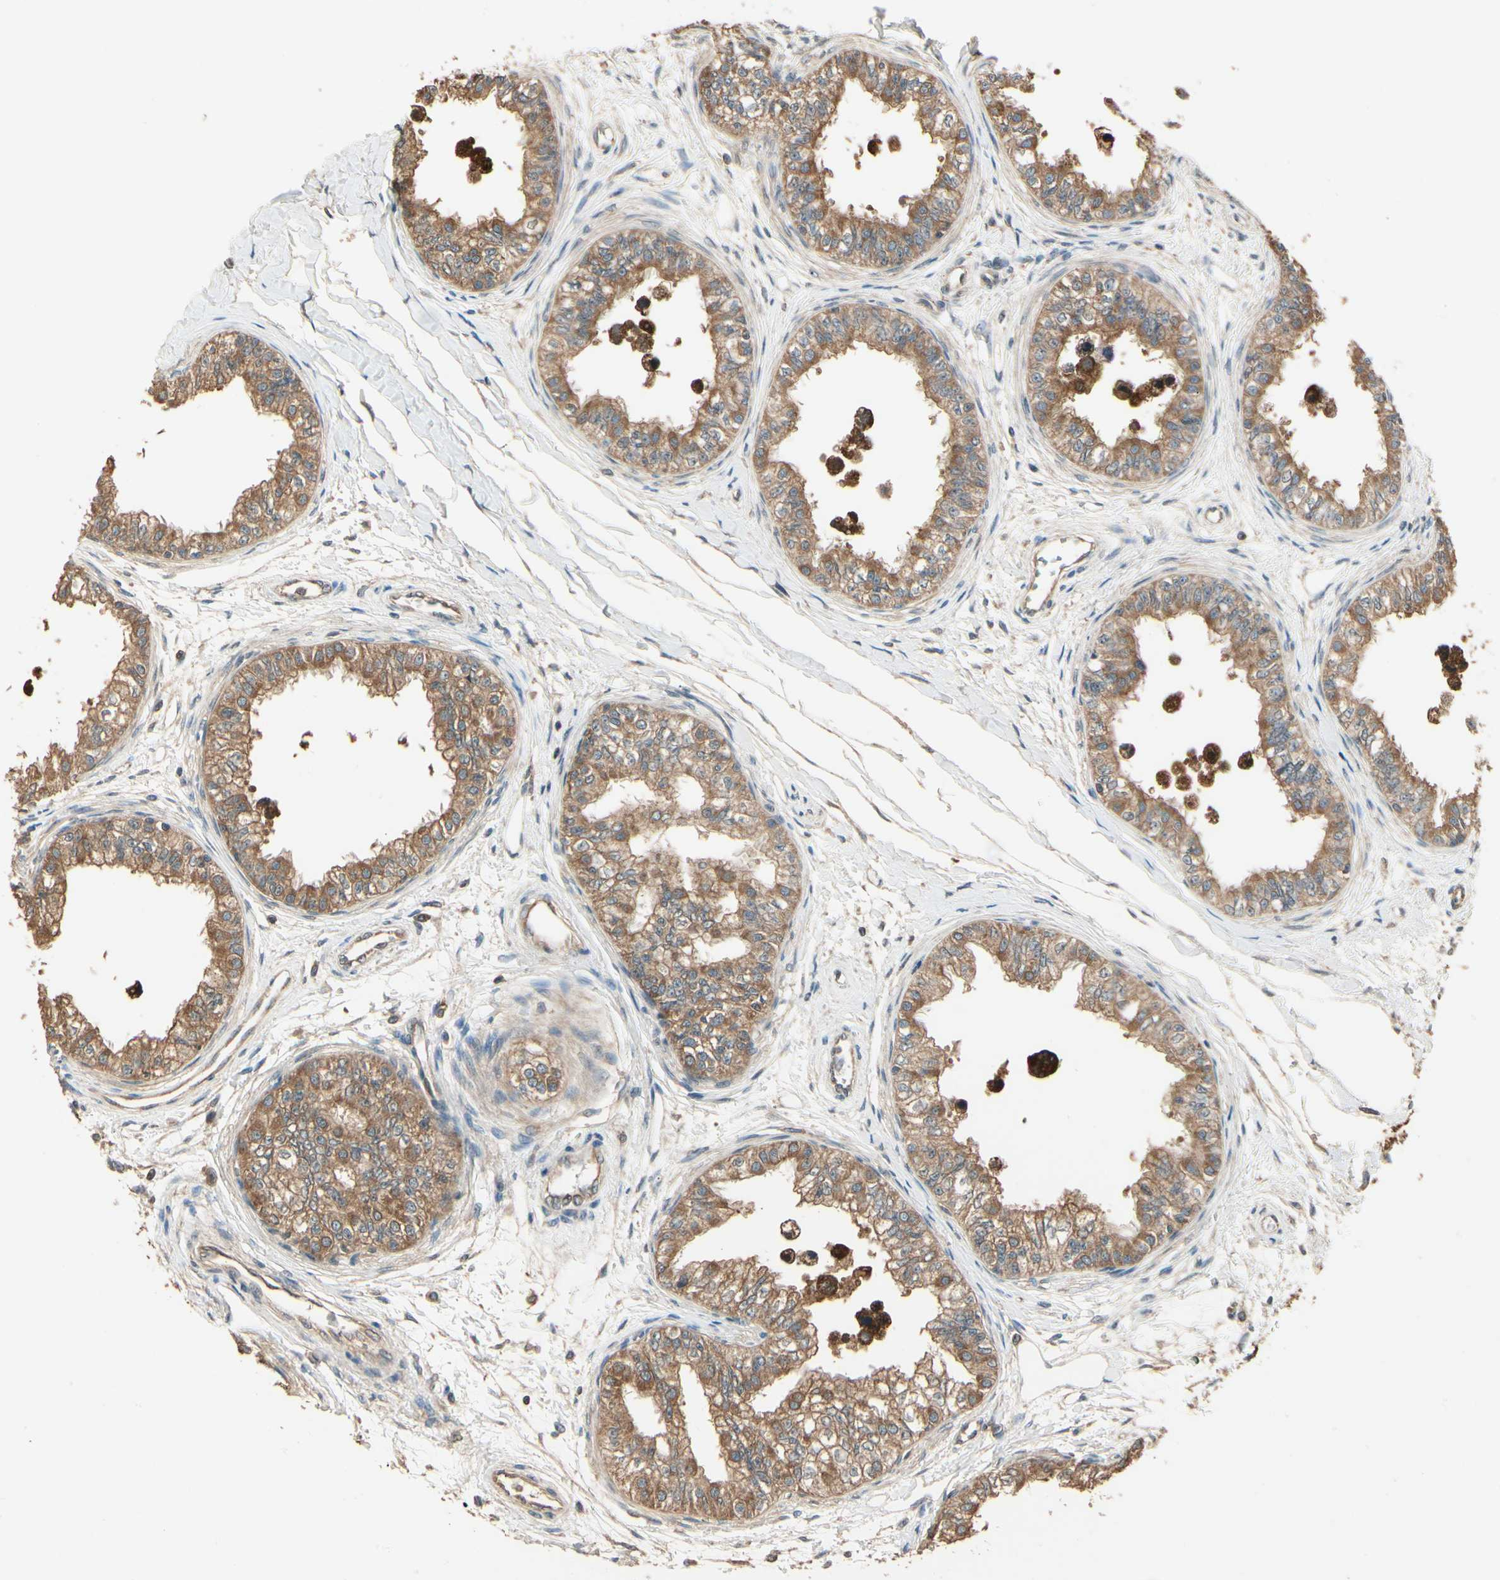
{"staining": {"intensity": "strong", "quantity": ">75%", "location": "cytoplasmic/membranous"}, "tissue": "epididymis", "cell_type": "Glandular cells", "image_type": "normal", "snomed": [{"axis": "morphology", "description": "Normal tissue, NOS"}, {"axis": "morphology", "description": "Adenocarcinoma, metastatic, NOS"}, {"axis": "topography", "description": "Testis"}, {"axis": "topography", "description": "Epididymis"}], "caption": "Immunohistochemistry of unremarkable human epididymis exhibits high levels of strong cytoplasmic/membranous positivity in about >75% of glandular cells. (Stains: DAB in brown, nuclei in blue, Microscopy: brightfield microscopy at high magnification).", "gene": "CCT7", "patient": {"sex": "male", "age": 26}}